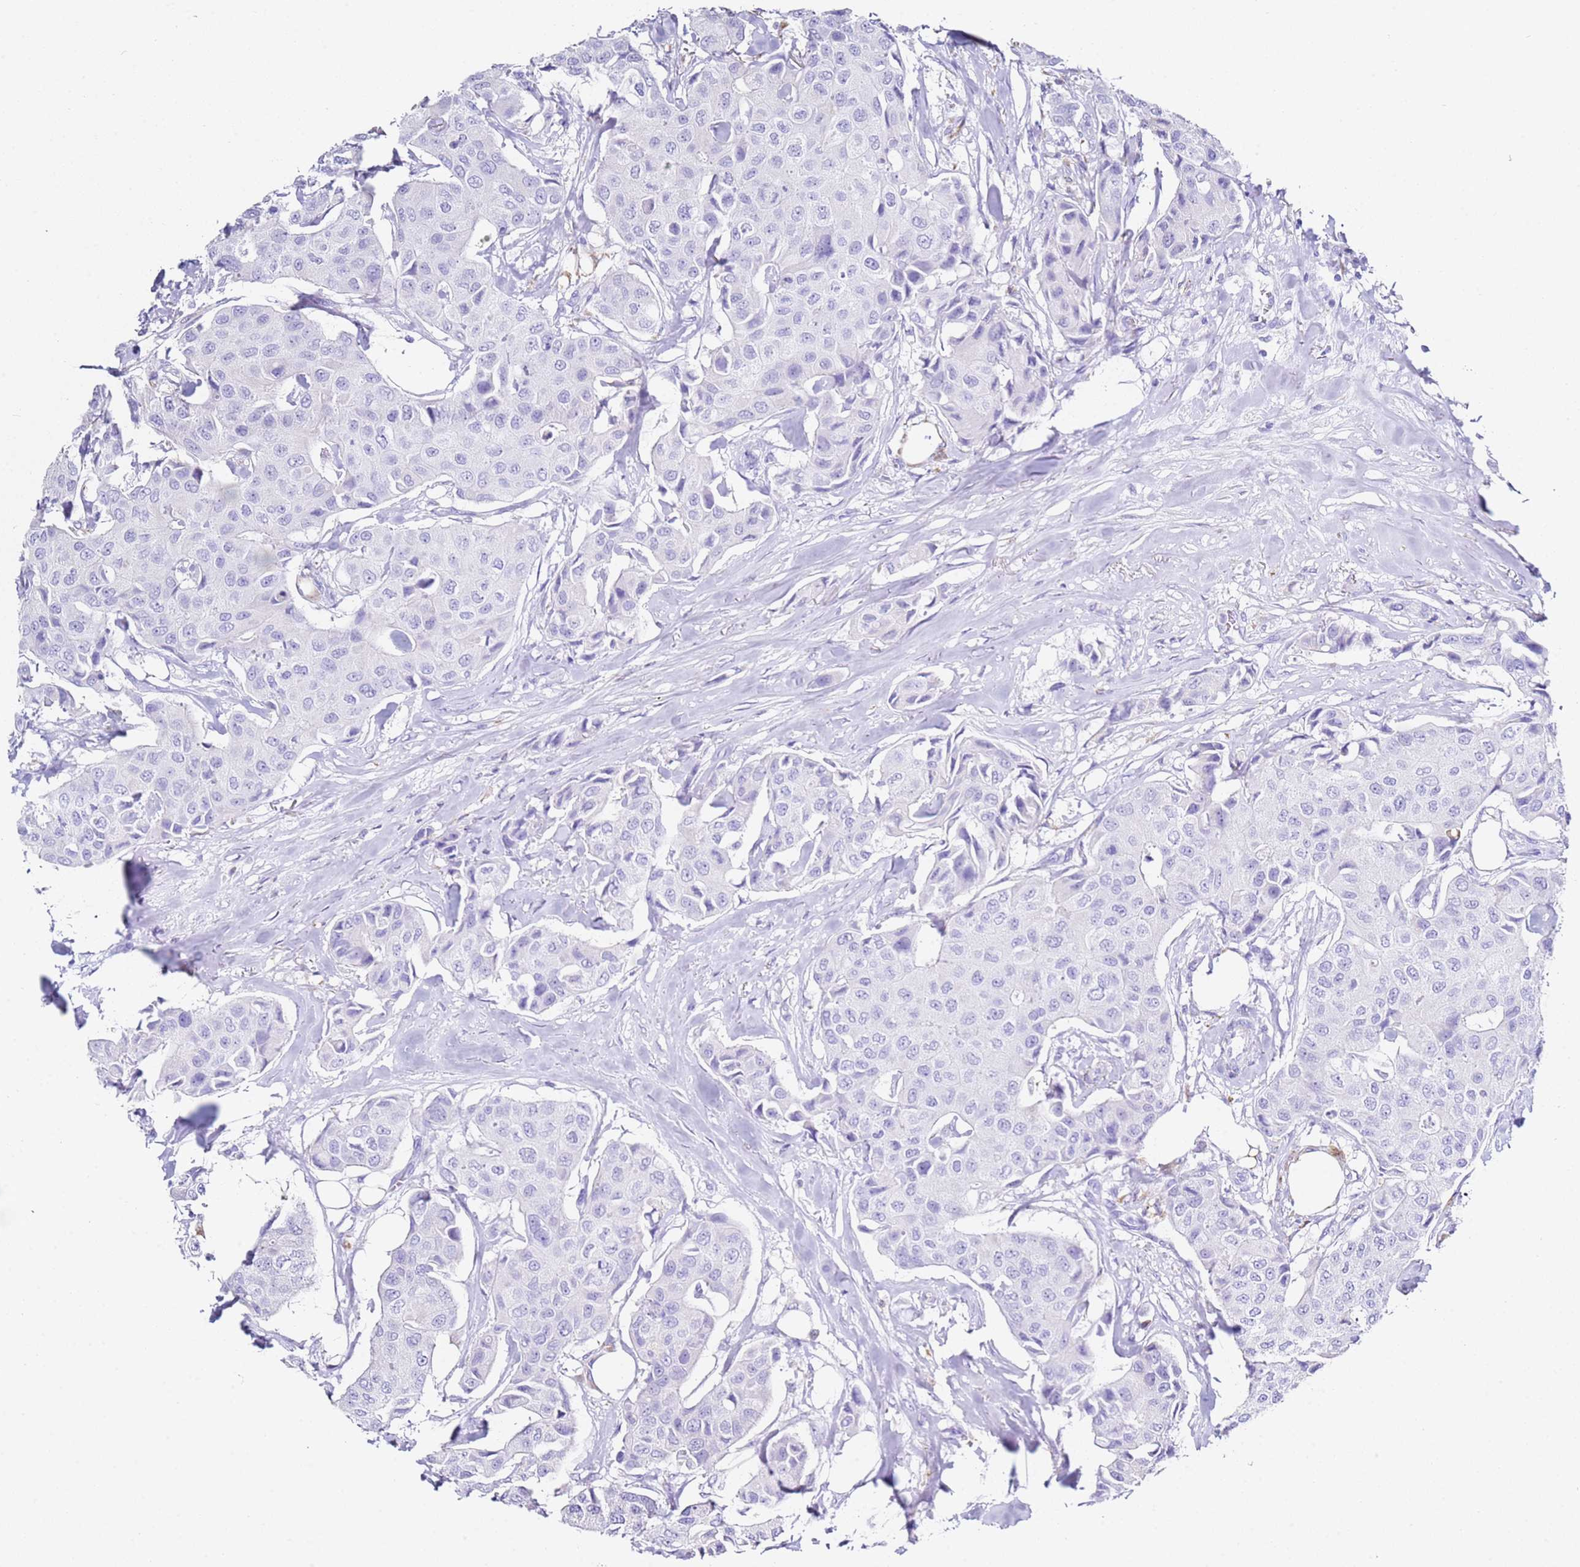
{"staining": {"intensity": "negative", "quantity": "none", "location": "none"}, "tissue": "breast cancer", "cell_type": "Tumor cells", "image_type": "cancer", "snomed": [{"axis": "morphology", "description": "Duct carcinoma"}, {"axis": "topography", "description": "Breast"}], "caption": "There is no significant expression in tumor cells of breast intraductal carcinoma.", "gene": "PTBP2", "patient": {"sex": "female", "age": 80}}